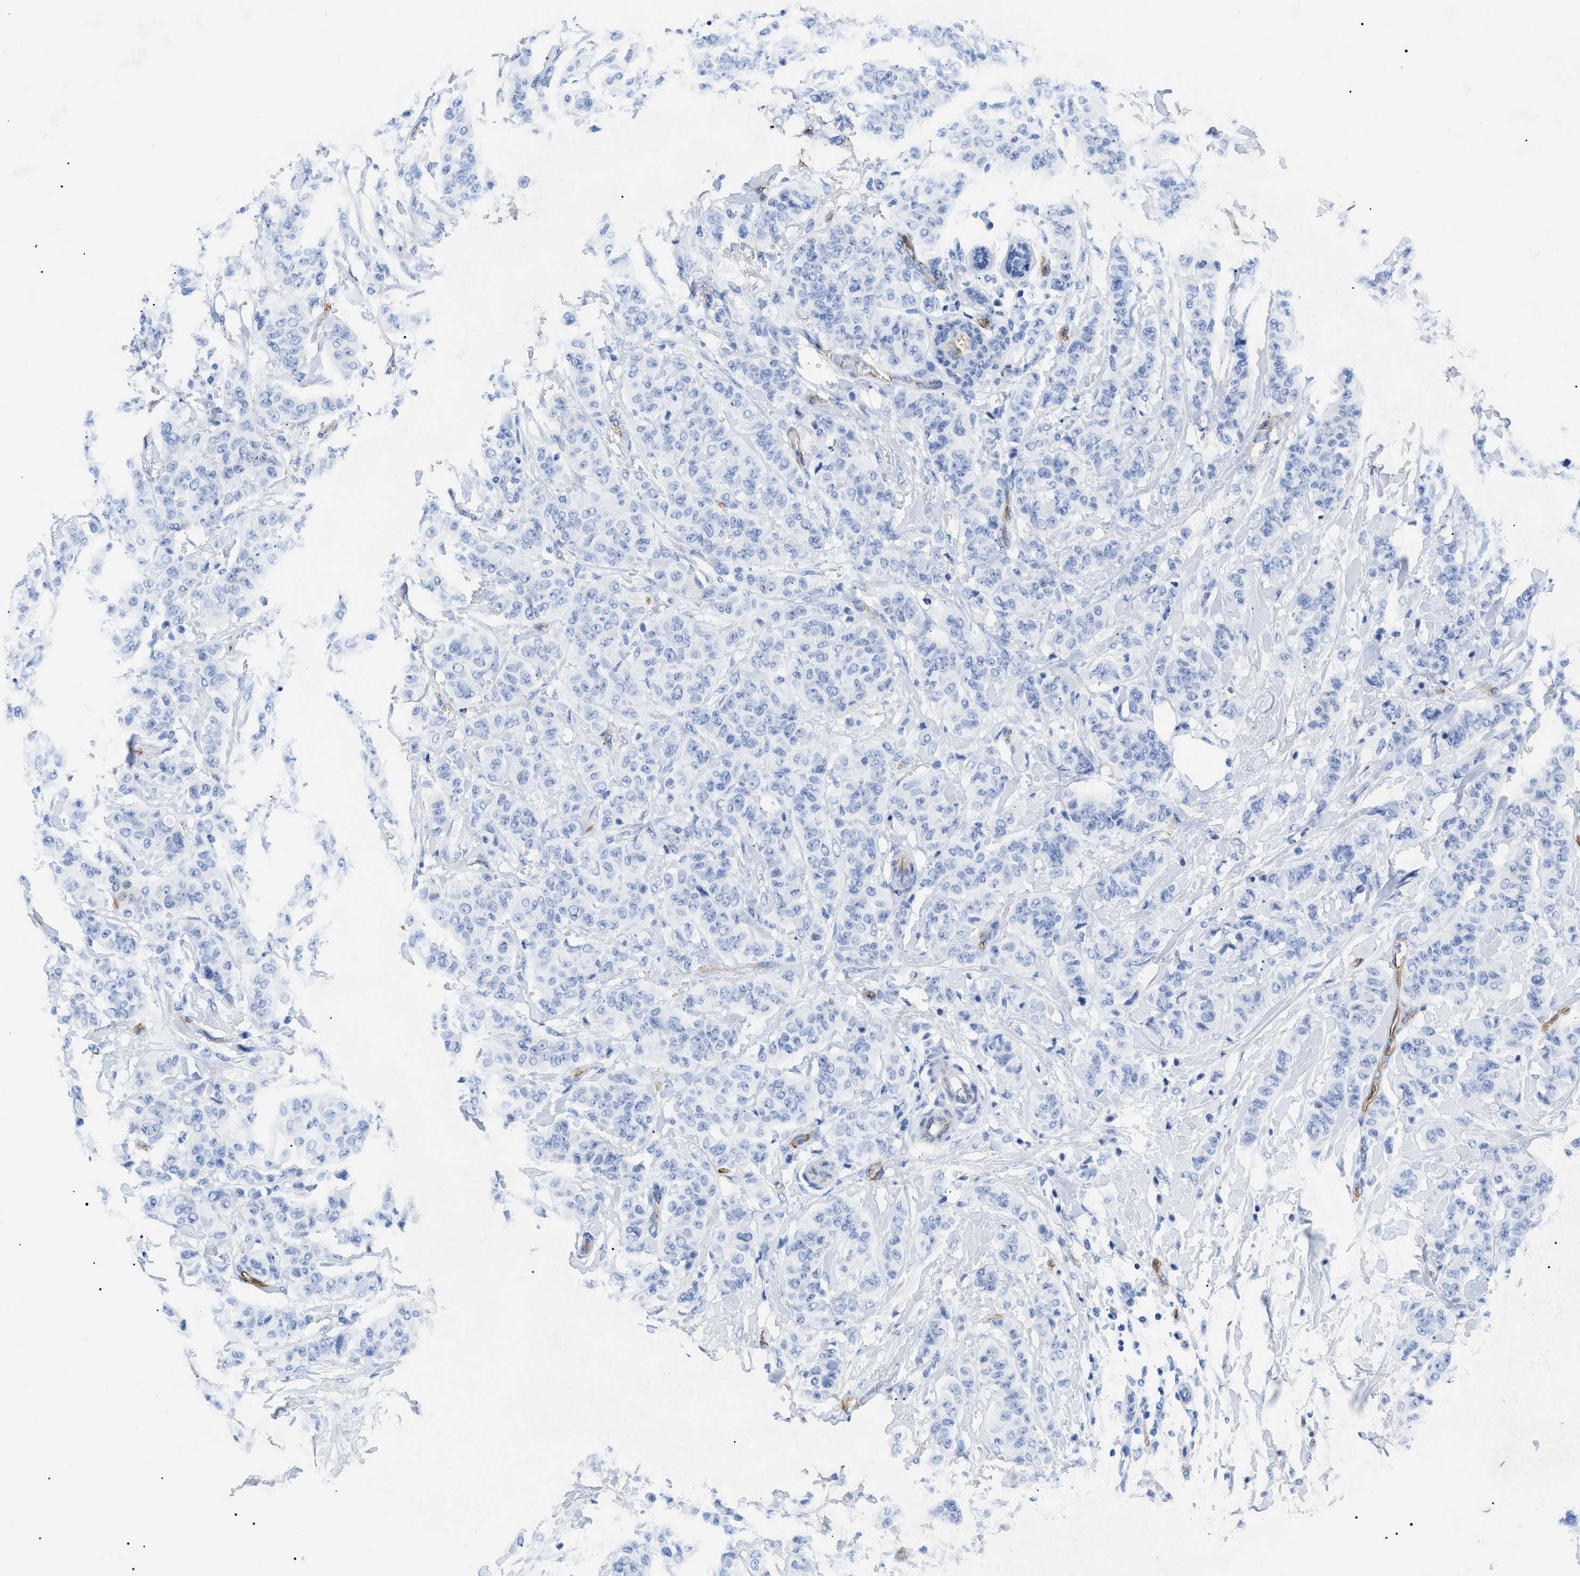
{"staining": {"intensity": "negative", "quantity": "none", "location": "none"}, "tissue": "breast cancer", "cell_type": "Tumor cells", "image_type": "cancer", "snomed": [{"axis": "morphology", "description": "Normal tissue, NOS"}, {"axis": "morphology", "description": "Duct carcinoma"}, {"axis": "topography", "description": "Breast"}], "caption": "Immunohistochemistry (IHC) micrograph of neoplastic tissue: human infiltrating ductal carcinoma (breast) stained with DAB displays no significant protein positivity in tumor cells.", "gene": "PODXL", "patient": {"sex": "female", "age": 40}}